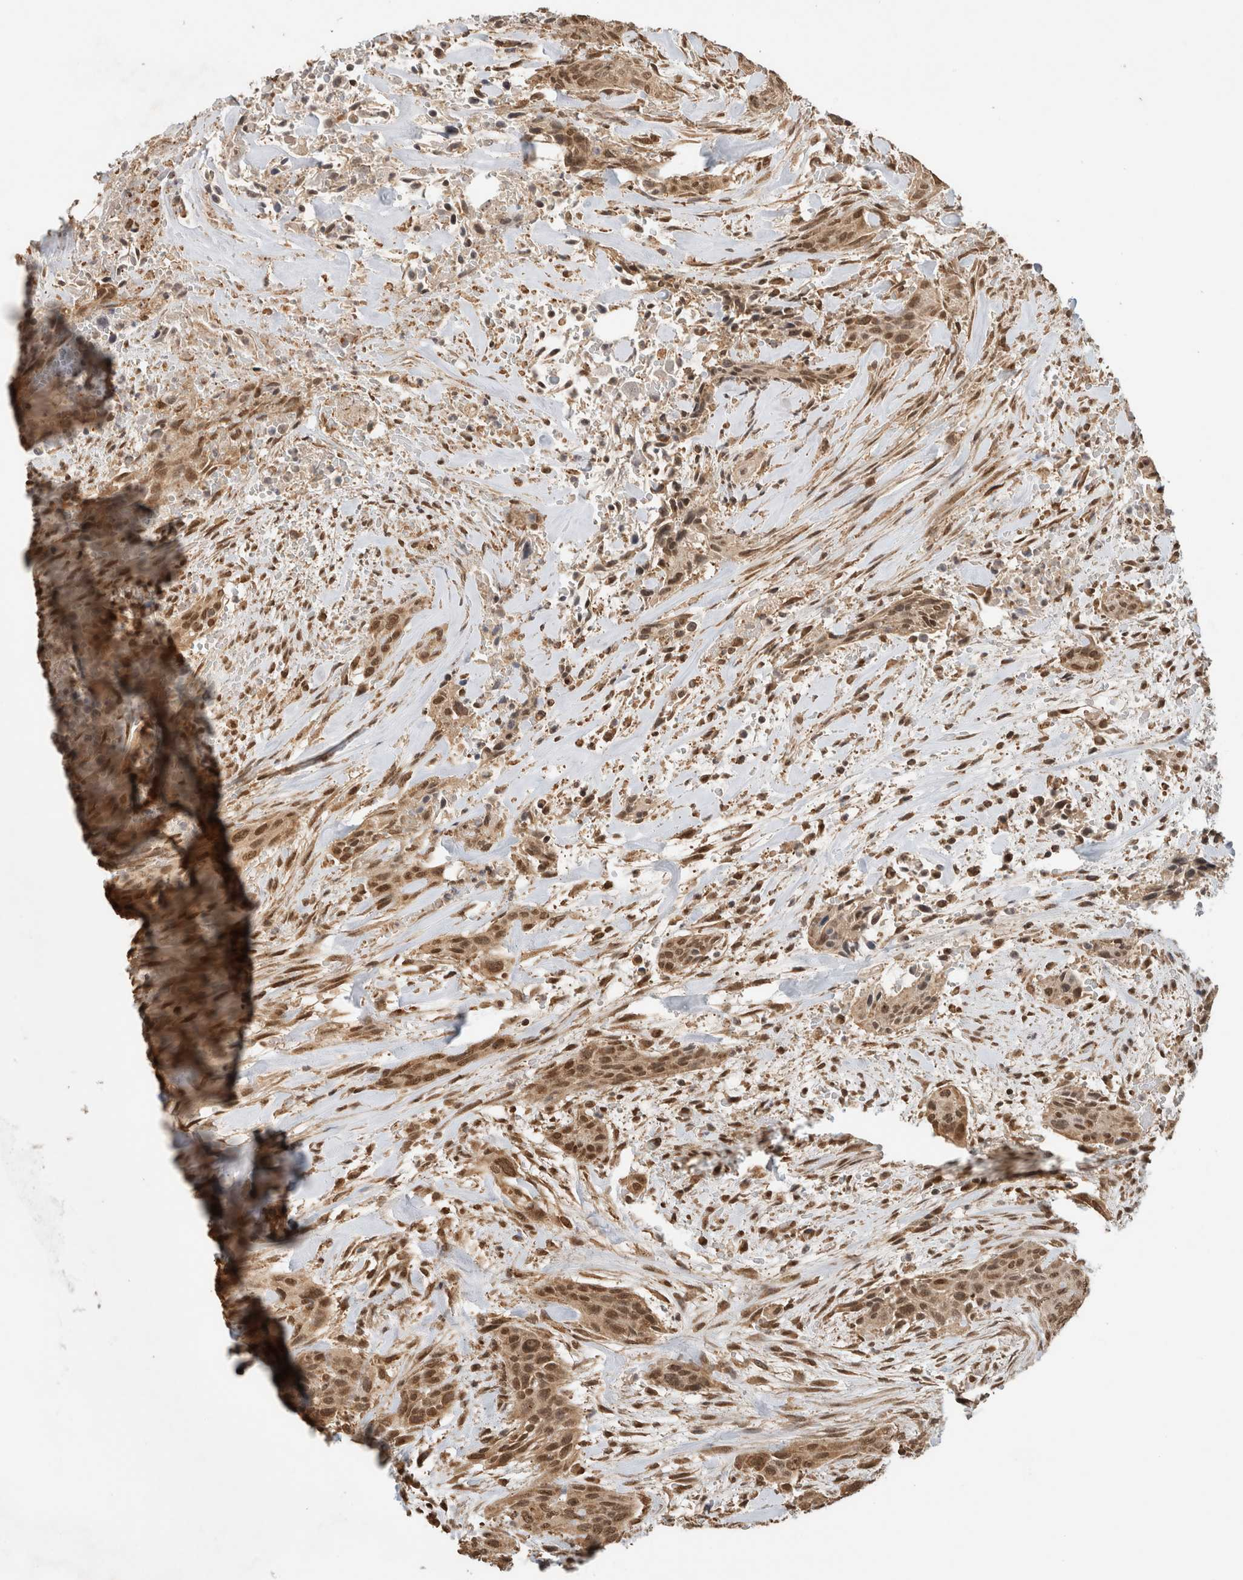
{"staining": {"intensity": "moderate", "quantity": ">75%", "location": "cytoplasmic/membranous,nuclear"}, "tissue": "urothelial cancer", "cell_type": "Tumor cells", "image_type": "cancer", "snomed": [{"axis": "morphology", "description": "Urothelial carcinoma, High grade"}, {"axis": "topography", "description": "Urinary bladder"}], "caption": "Immunohistochemistry staining of urothelial cancer, which exhibits medium levels of moderate cytoplasmic/membranous and nuclear positivity in about >75% of tumor cells indicating moderate cytoplasmic/membranous and nuclear protein expression. The staining was performed using DAB (3,3'-diaminobenzidine) (brown) for protein detection and nuclei were counterstained in hematoxylin (blue).", "gene": "C1orf21", "patient": {"sex": "male", "age": 35}}